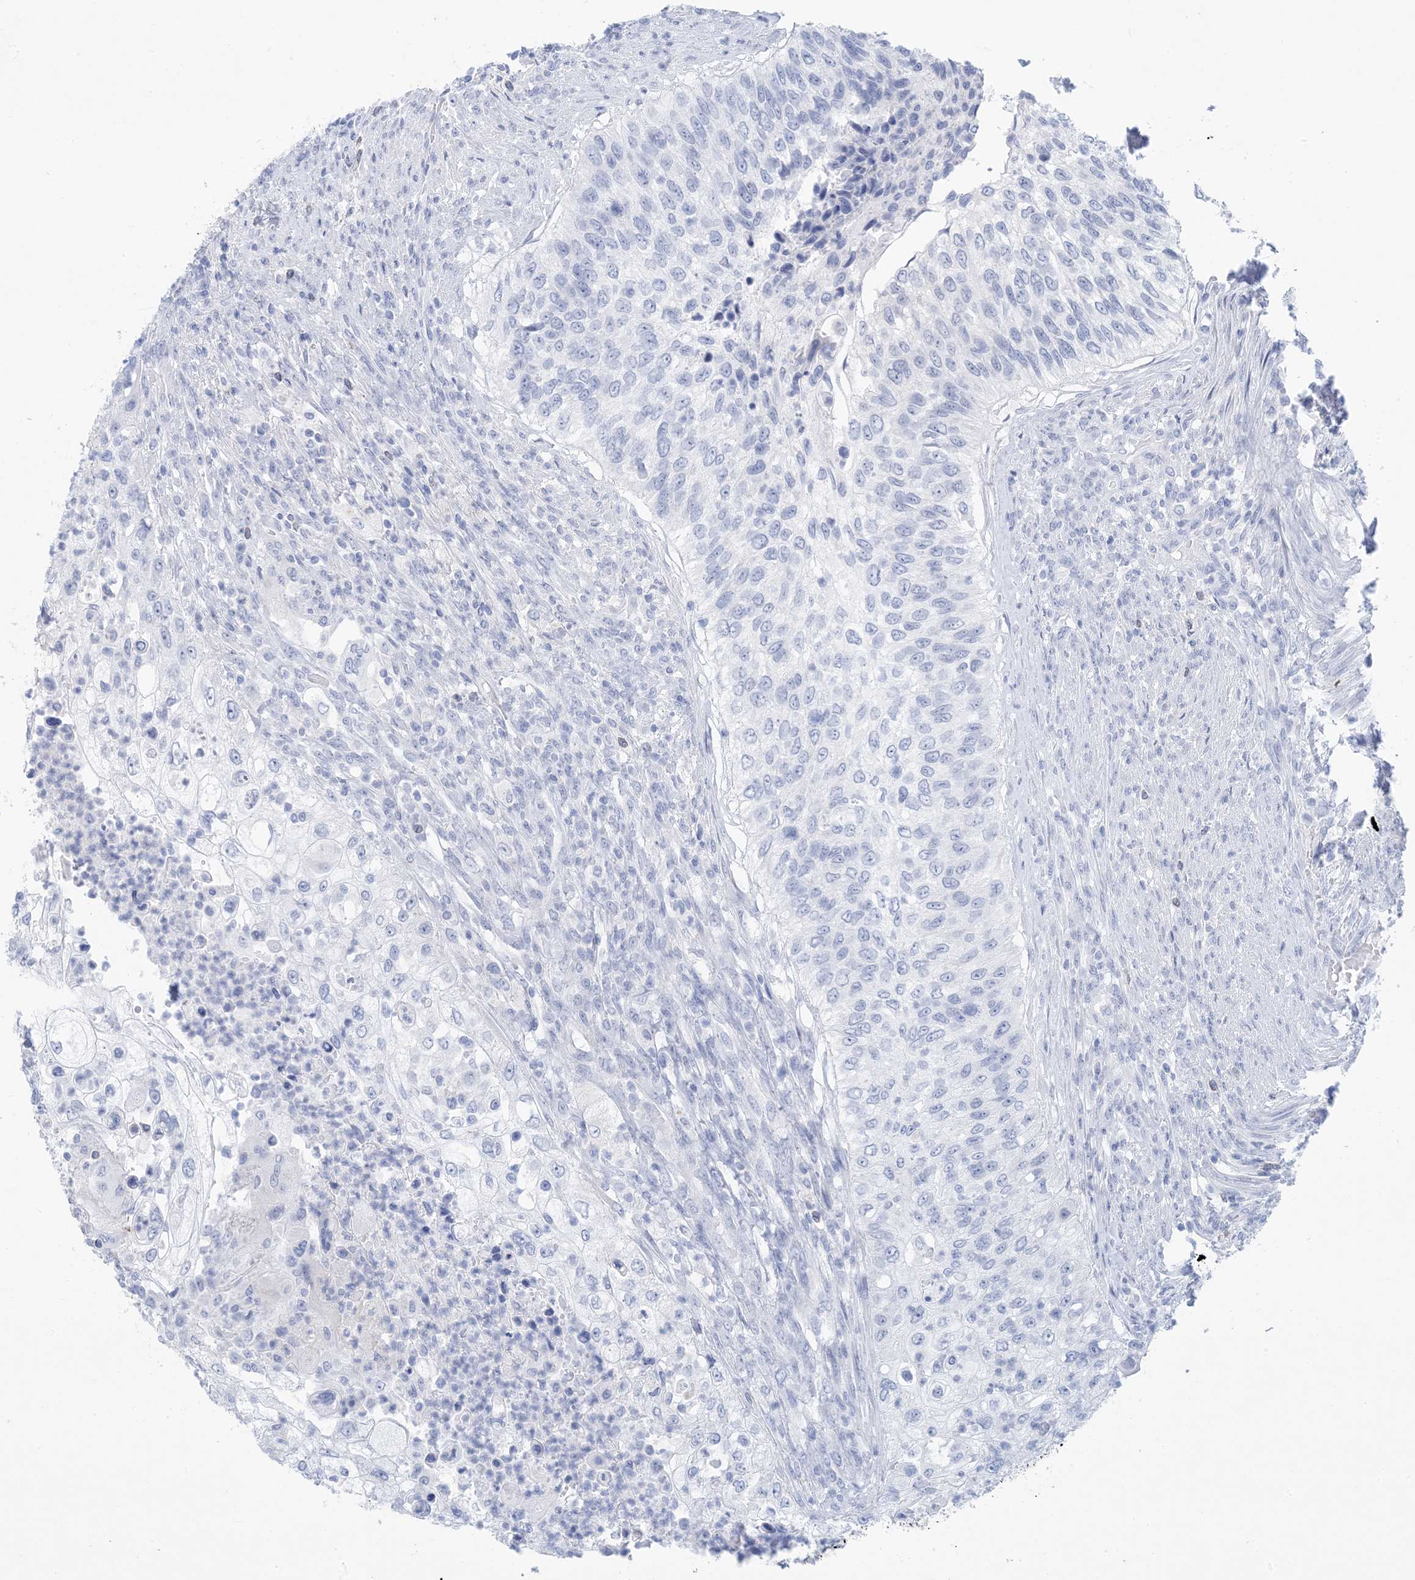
{"staining": {"intensity": "negative", "quantity": "none", "location": "none"}, "tissue": "urothelial cancer", "cell_type": "Tumor cells", "image_type": "cancer", "snomed": [{"axis": "morphology", "description": "Urothelial carcinoma, High grade"}, {"axis": "topography", "description": "Urinary bladder"}], "caption": "The image exhibits no staining of tumor cells in high-grade urothelial carcinoma.", "gene": "SH3YL1", "patient": {"sex": "female", "age": 60}}